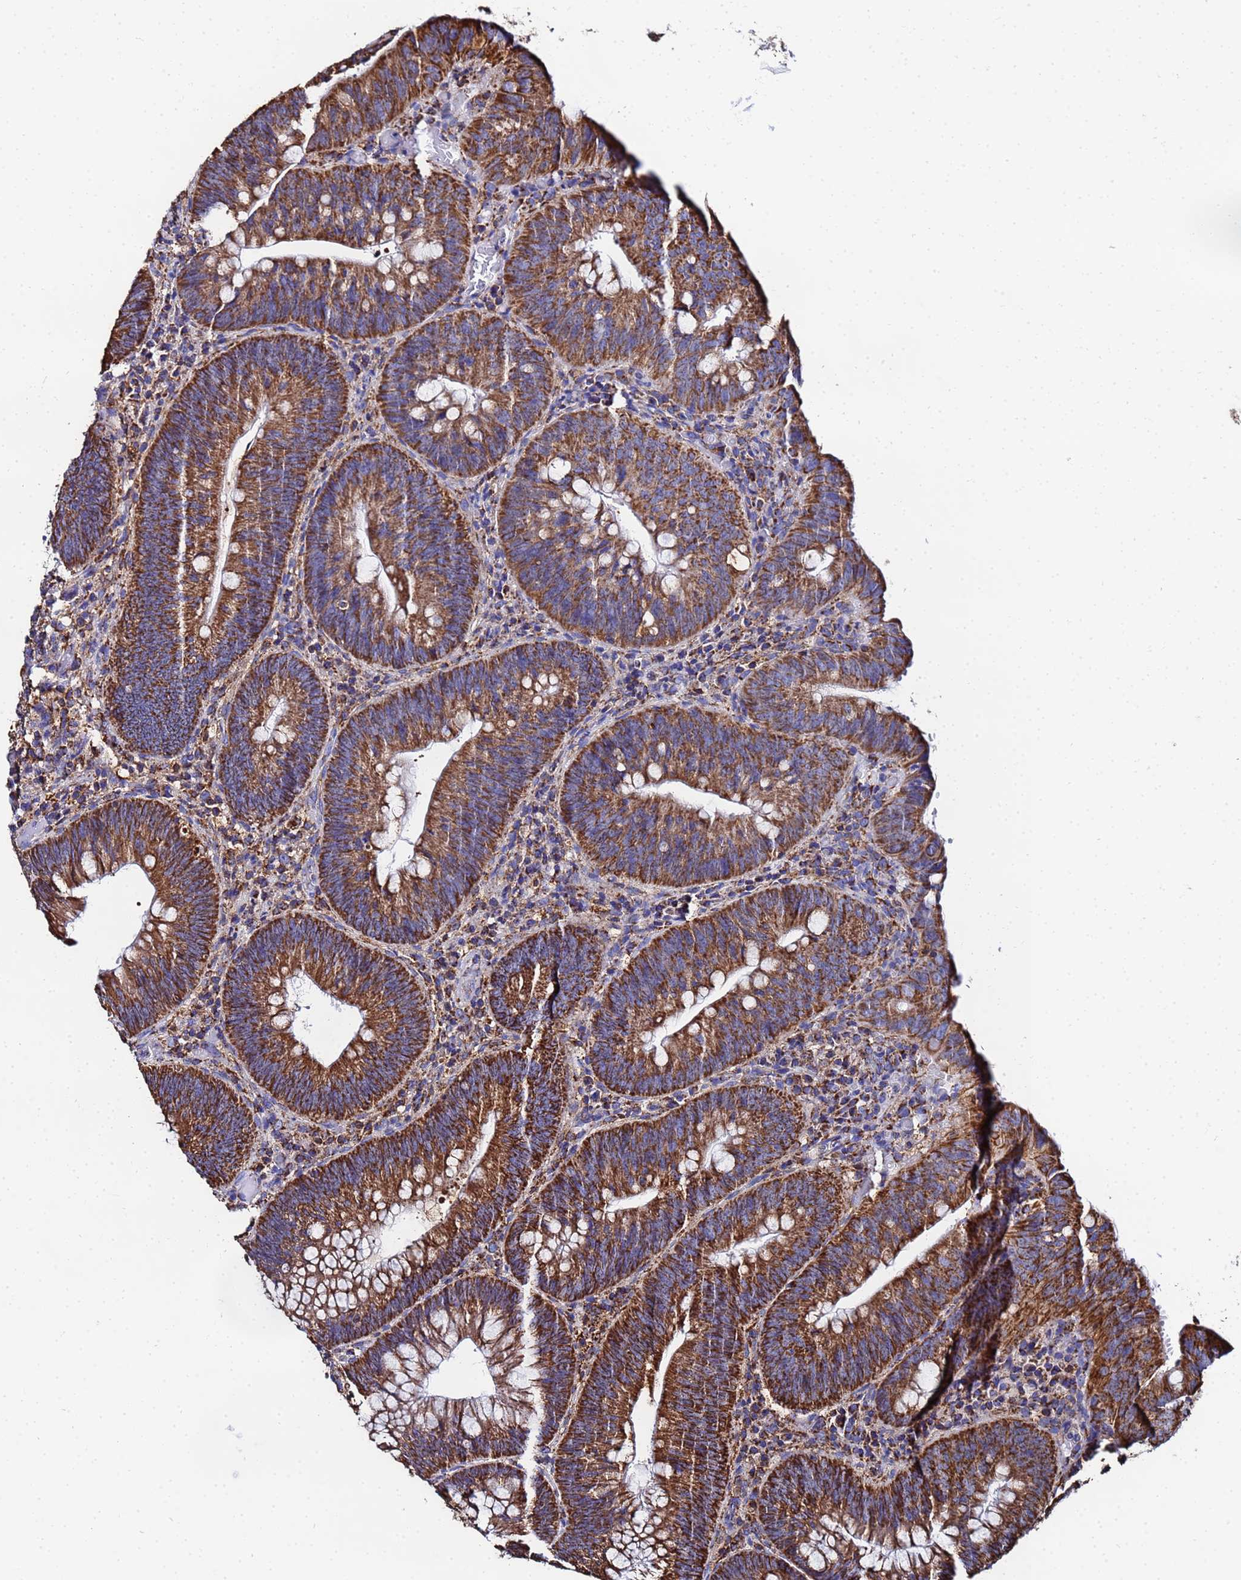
{"staining": {"intensity": "strong", "quantity": ">75%", "location": "cytoplasmic/membranous"}, "tissue": "colorectal cancer", "cell_type": "Tumor cells", "image_type": "cancer", "snomed": [{"axis": "morphology", "description": "Adenocarcinoma, NOS"}, {"axis": "topography", "description": "Rectum"}], "caption": "Human colorectal adenocarcinoma stained for a protein (brown) displays strong cytoplasmic/membranous positive staining in about >75% of tumor cells.", "gene": "GLUD1", "patient": {"sex": "female", "age": 75}}